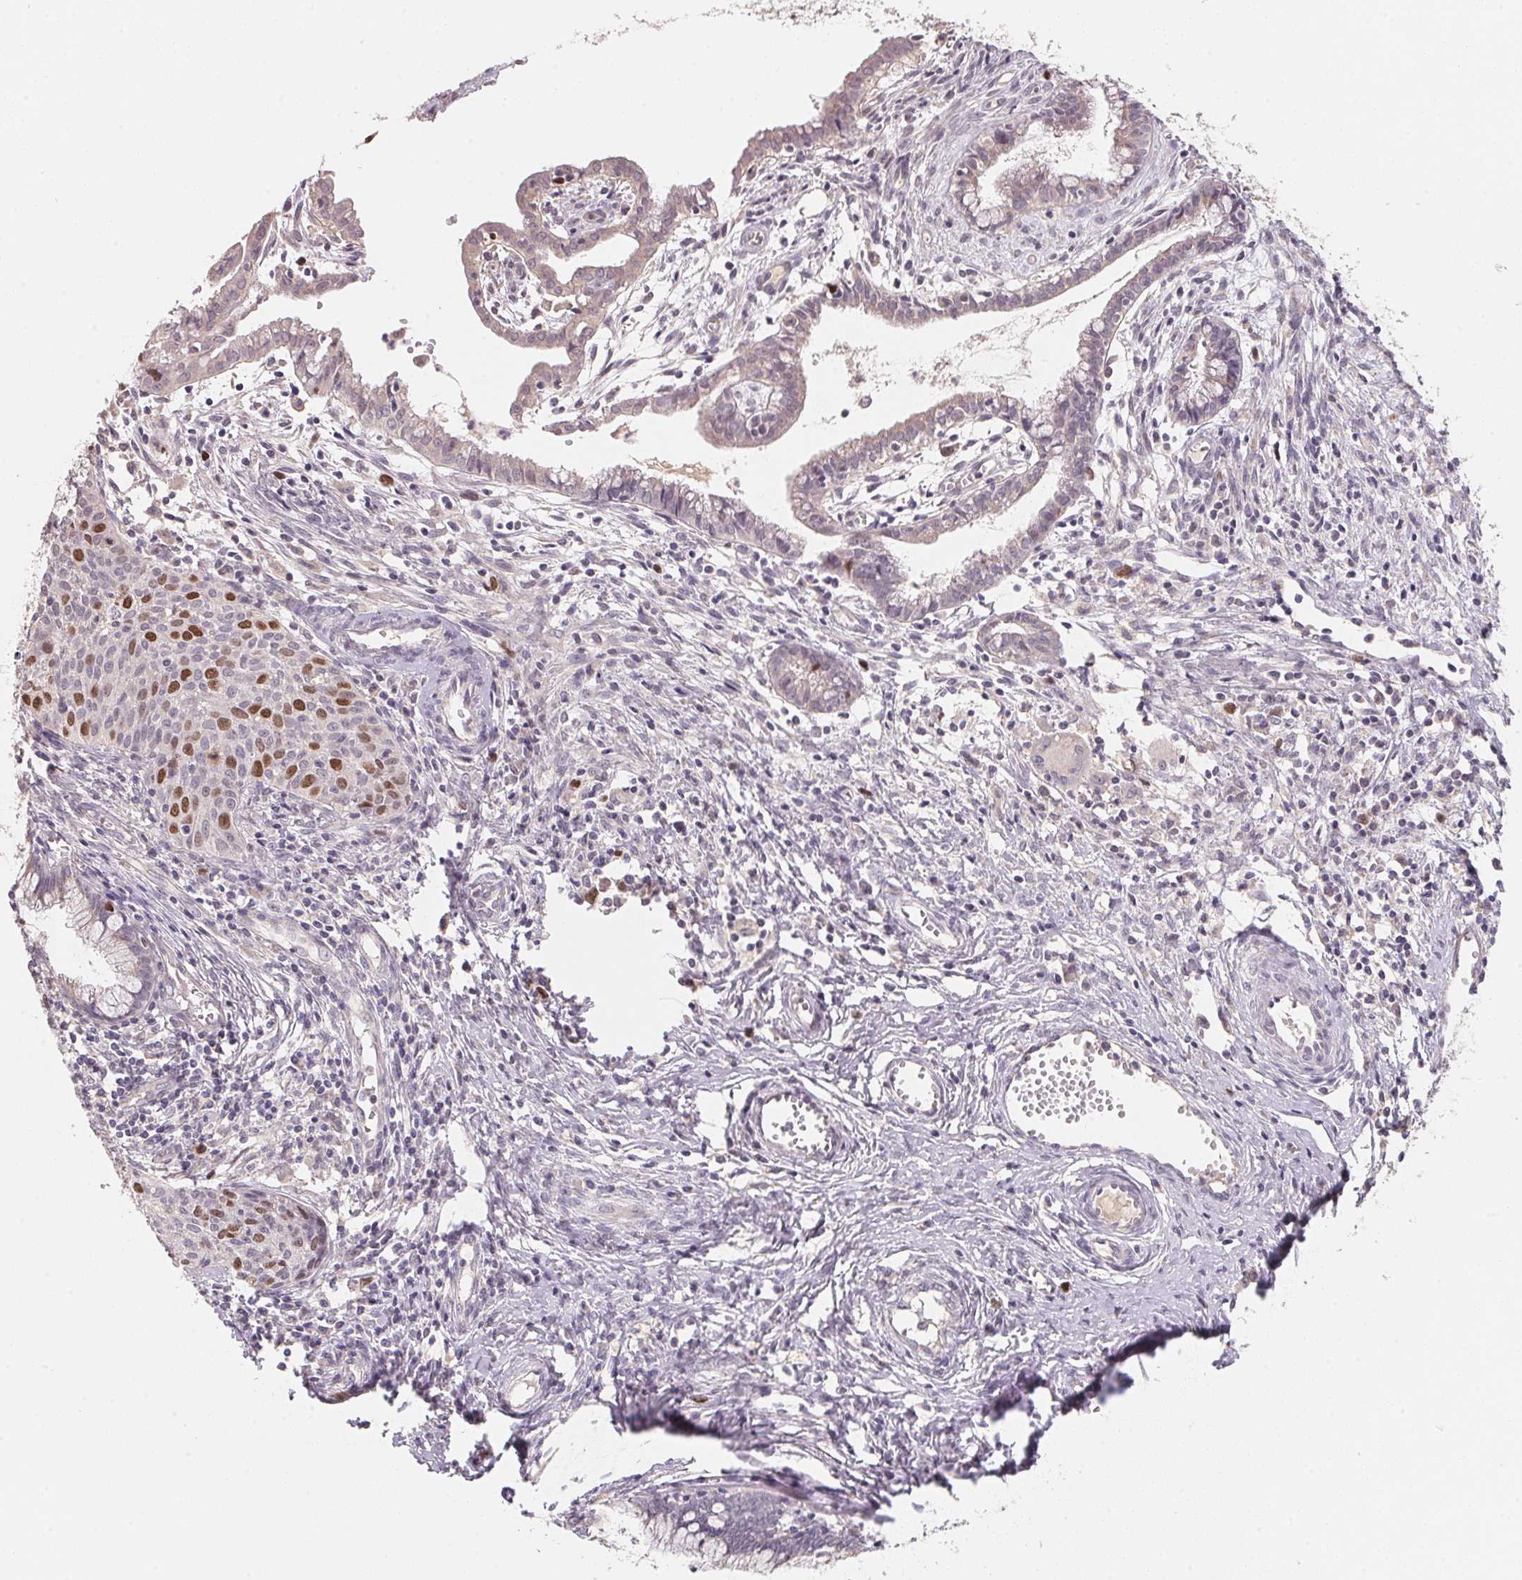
{"staining": {"intensity": "strong", "quantity": "<25%", "location": "nuclear"}, "tissue": "cervical cancer", "cell_type": "Tumor cells", "image_type": "cancer", "snomed": [{"axis": "morphology", "description": "Squamous cell carcinoma, NOS"}, {"axis": "topography", "description": "Cervix"}], "caption": "A histopathology image showing strong nuclear staining in about <25% of tumor cells in squamous cell carcinoma (cervical), as visualized by brown immunohistochemical staining.", "gene": "KIFC1", "patient": {"sex": "female", "age": 38}}